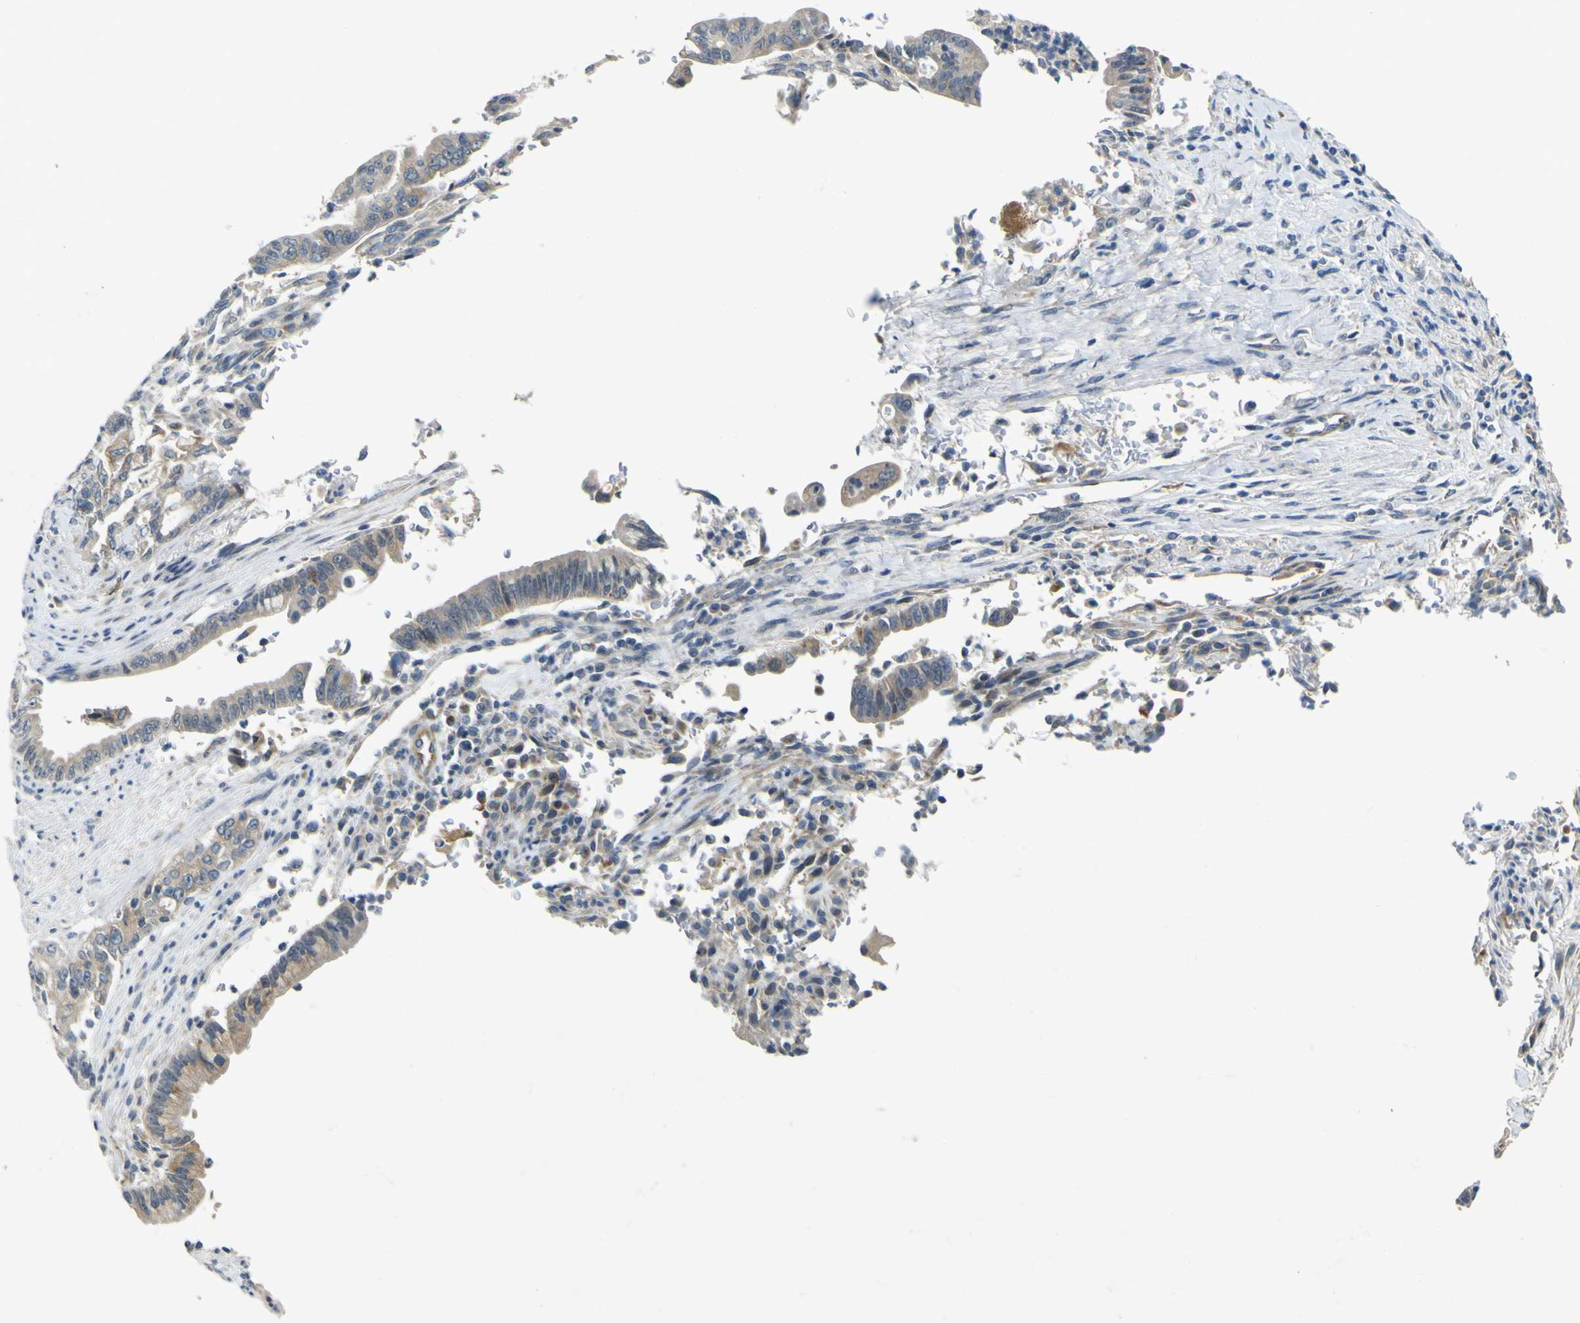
{"staining": {"intensity": "weak", "quantity": ">75%", "location": "cytoplasmic/membranous"}, "tissue": "pancreatic cancer", "cell_type": "Tumor cells", "image_type": "cancer", "snomed": [{"axis": "morphology", "description": "Adenocarcinoma, NOS"}, {"axis": "topography", "description": "Pancreas"}], "caption": "This image demonstrates immunohistochemistry (IHC) staining of adenocarcinoma (pancreatic), with low weak cytoplasmic/membranous positivity in approximately >75% of tumor cells.", "gene": "LDLR", "patient": {"sex": "male", "age": 70}}